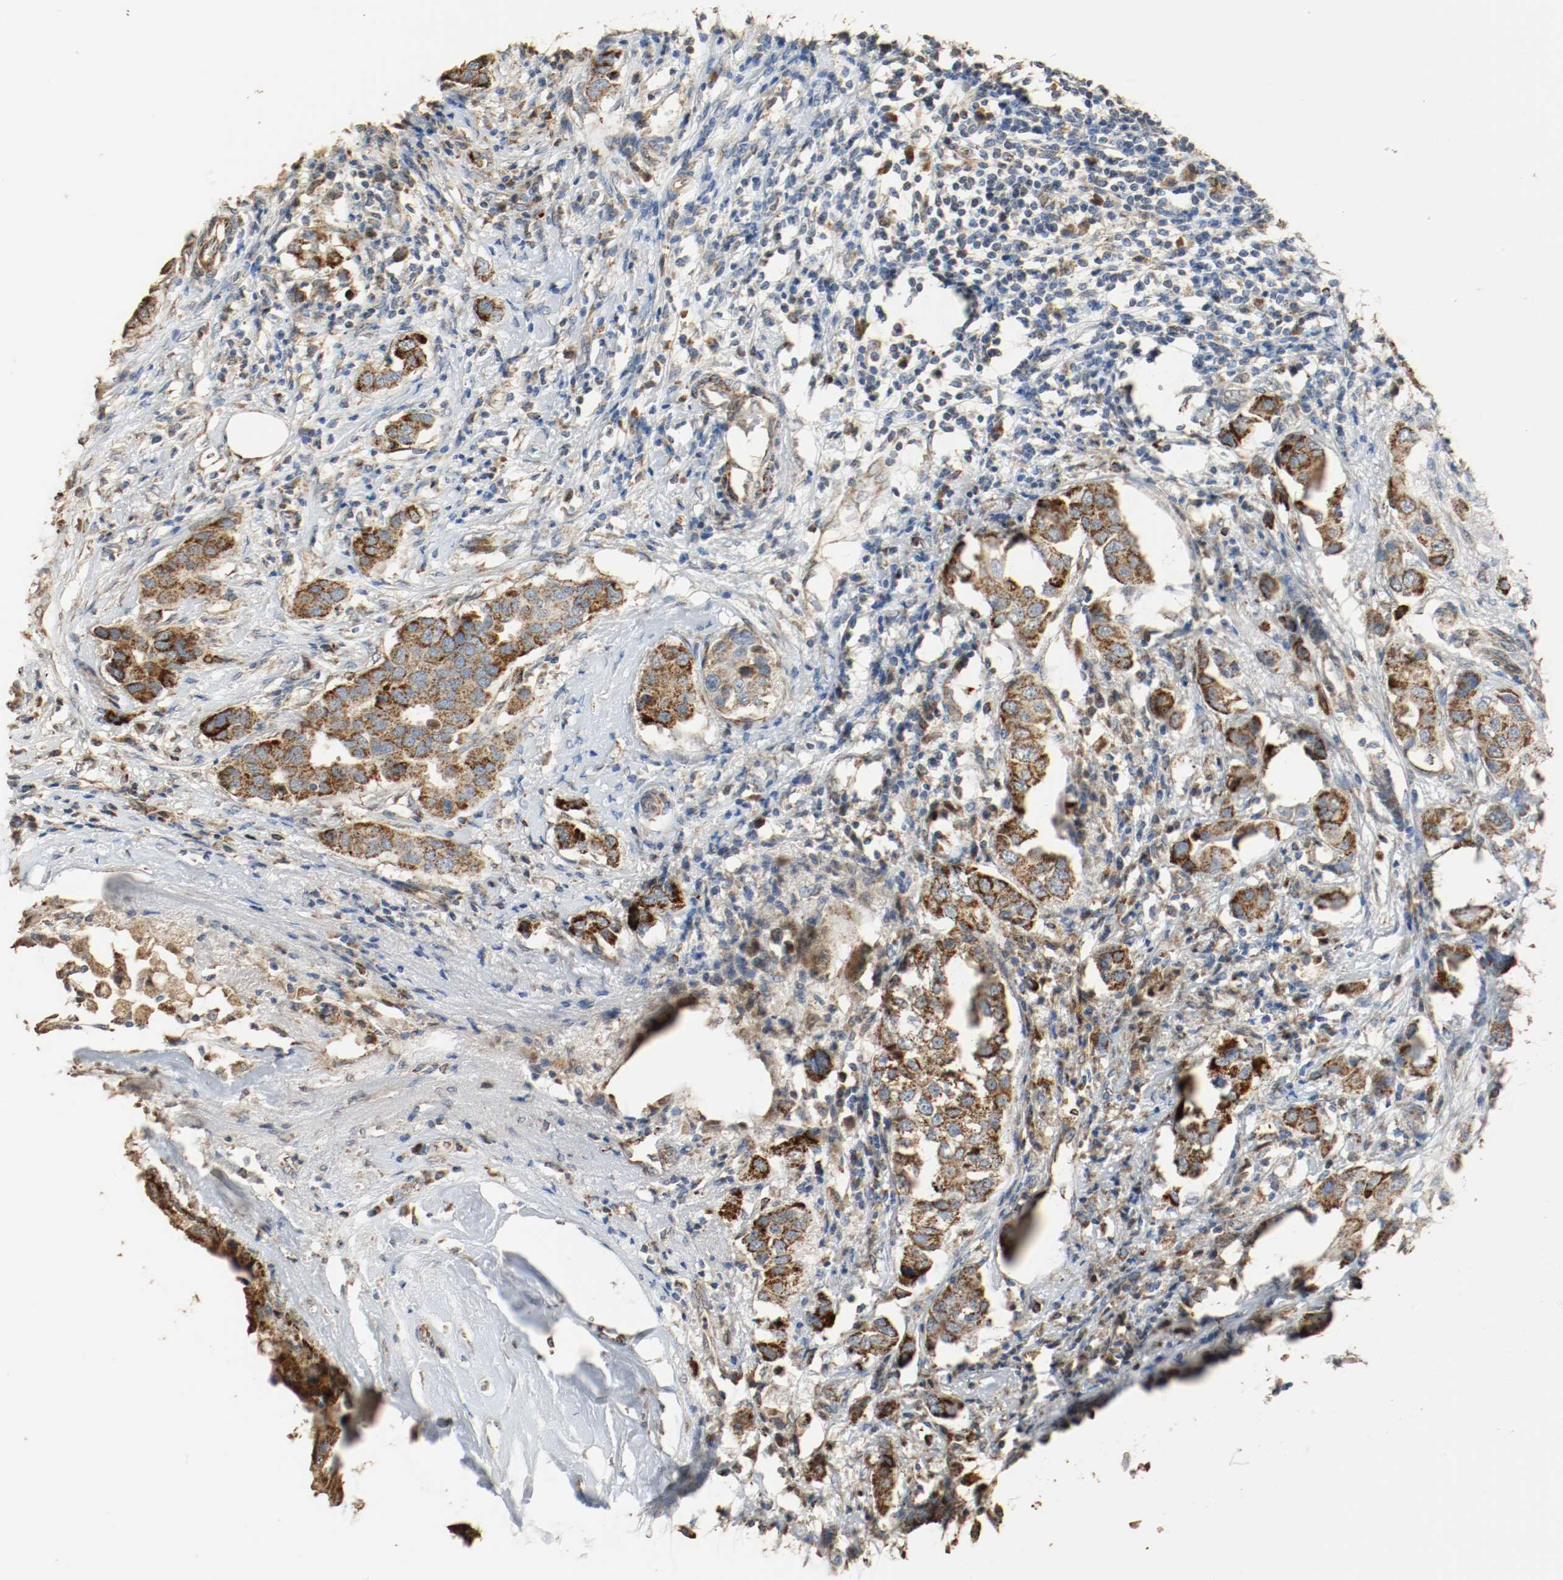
{"staining": {"intensity": "strong", "quantity": ">75%", "location": "cytoplasmic/membranous"}, "tissue": "breast cancer", "cell_type": "Tumor cells", "image_type": "cancer", "snomed": [{"axis": "morphology", "description": "Duct carcinoma"}, {"axis": "topography", "description": "Breast"}], "caption": "IHC image of neoplastic tissue: human breast cancer (infiltrating ductal carcinoma) stained using immunohistochemistry displays high levels of strong protein expression localized specifically in the cytoplasmic/membranous of tumor cells, appearing as a cytoplasmic/membranous brown color.", "gene": "ALDH4A1", "patient": {"sex": "female", "age": 50}}